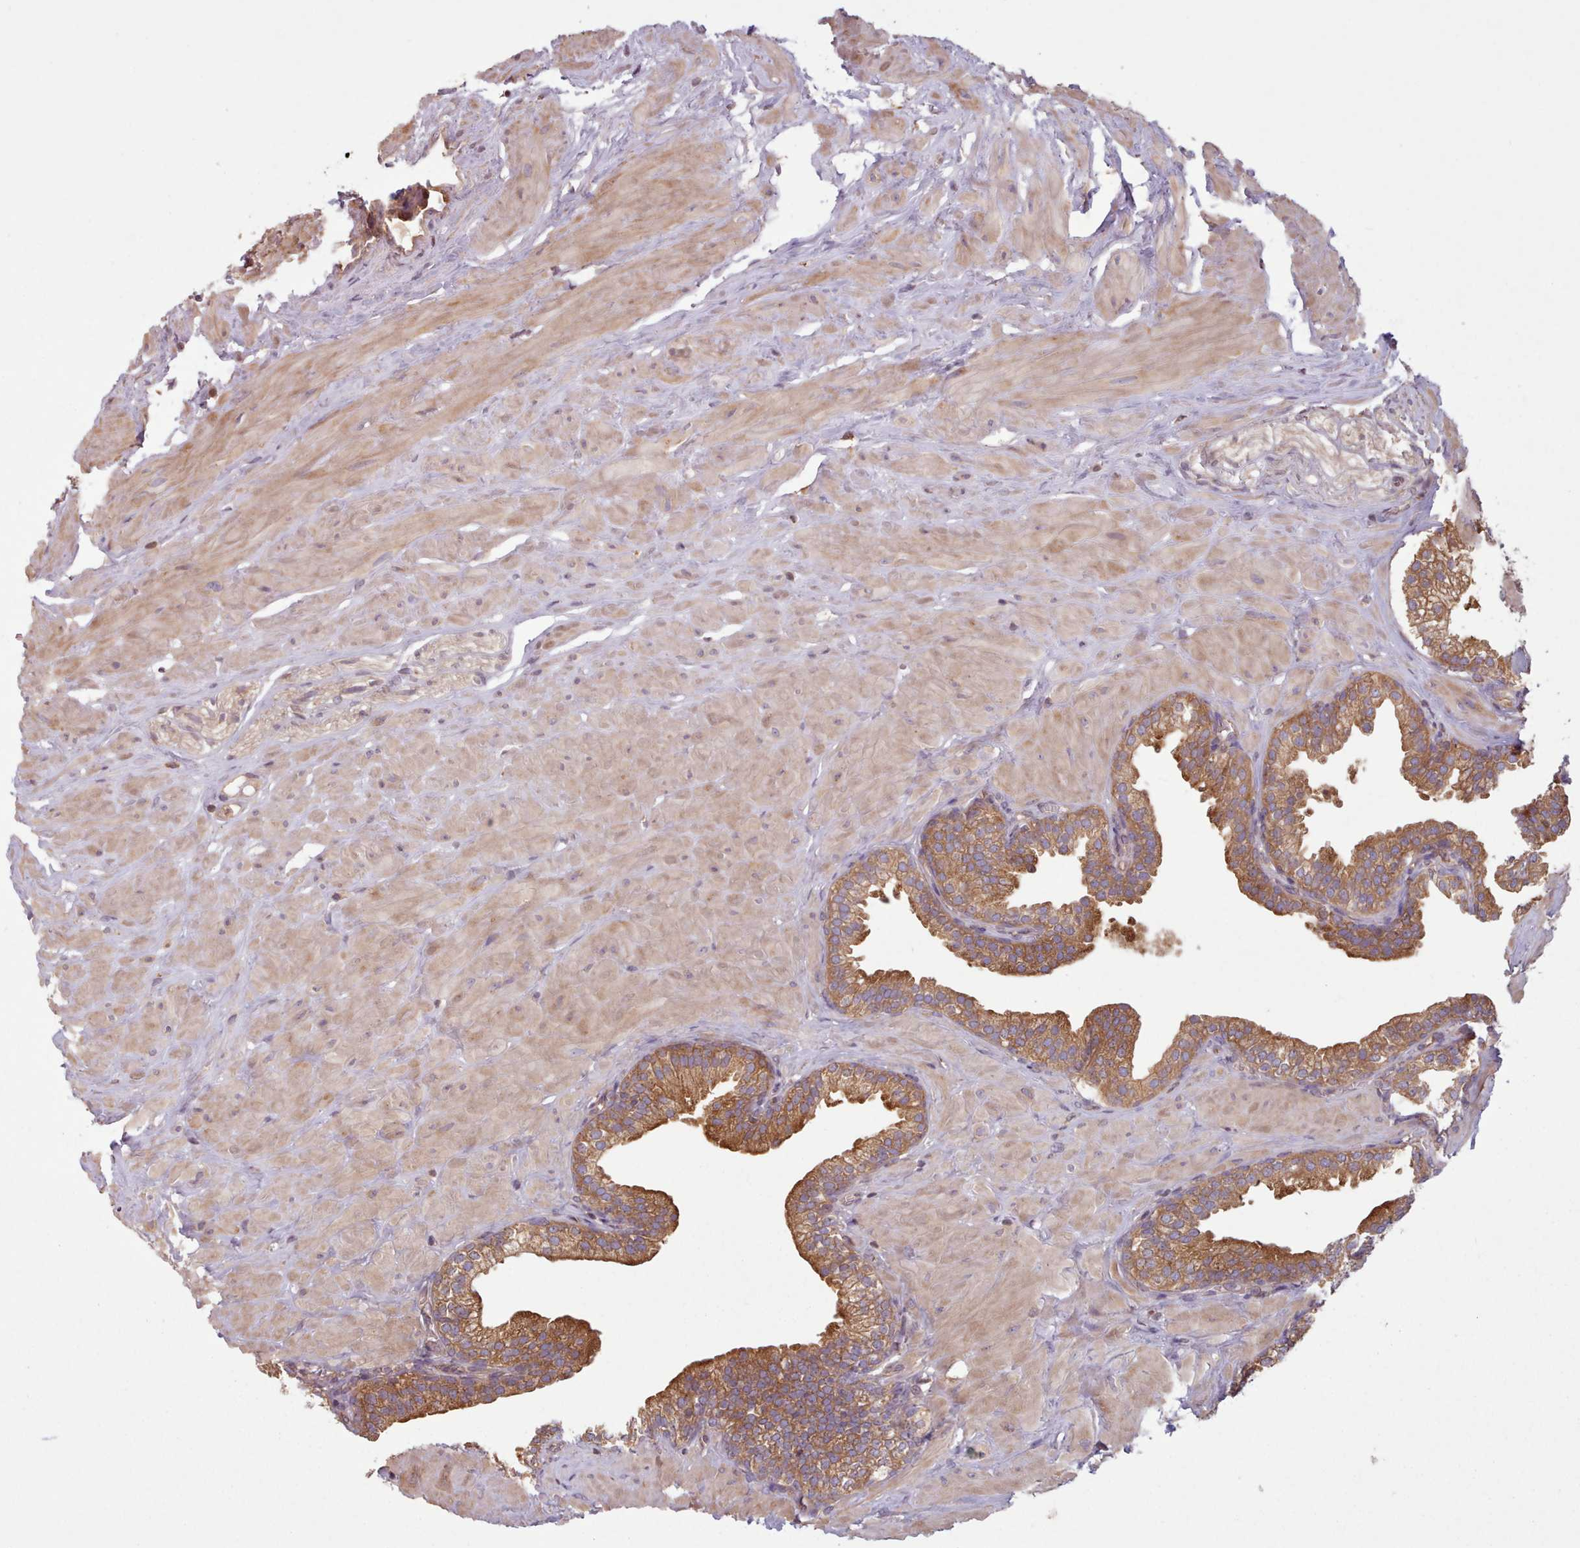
{"staining": {"intensity": "strong", "quantity": ">75%", "location": "cytoplasmic/membranous"}, "tissue": "prostate", "cell_type": "Glandular cells", "image_type": "normal", "snomed": [{"axis": "morphology", "description": "Normal tissue, NOS"}, {"axis": "topography", "description": "Prostate"}, {"axis": "topography", "description": "Peripheral nerve tissue"}], "caption": "Approximately >75% of glandular cells in benign prostate exhibit strong cytoplasmic/membranous protein positivity as visualized by brown immunohistochemical staining.", "gene": "WASHC2A", "patient": {"sex": "male", "age": 55}}